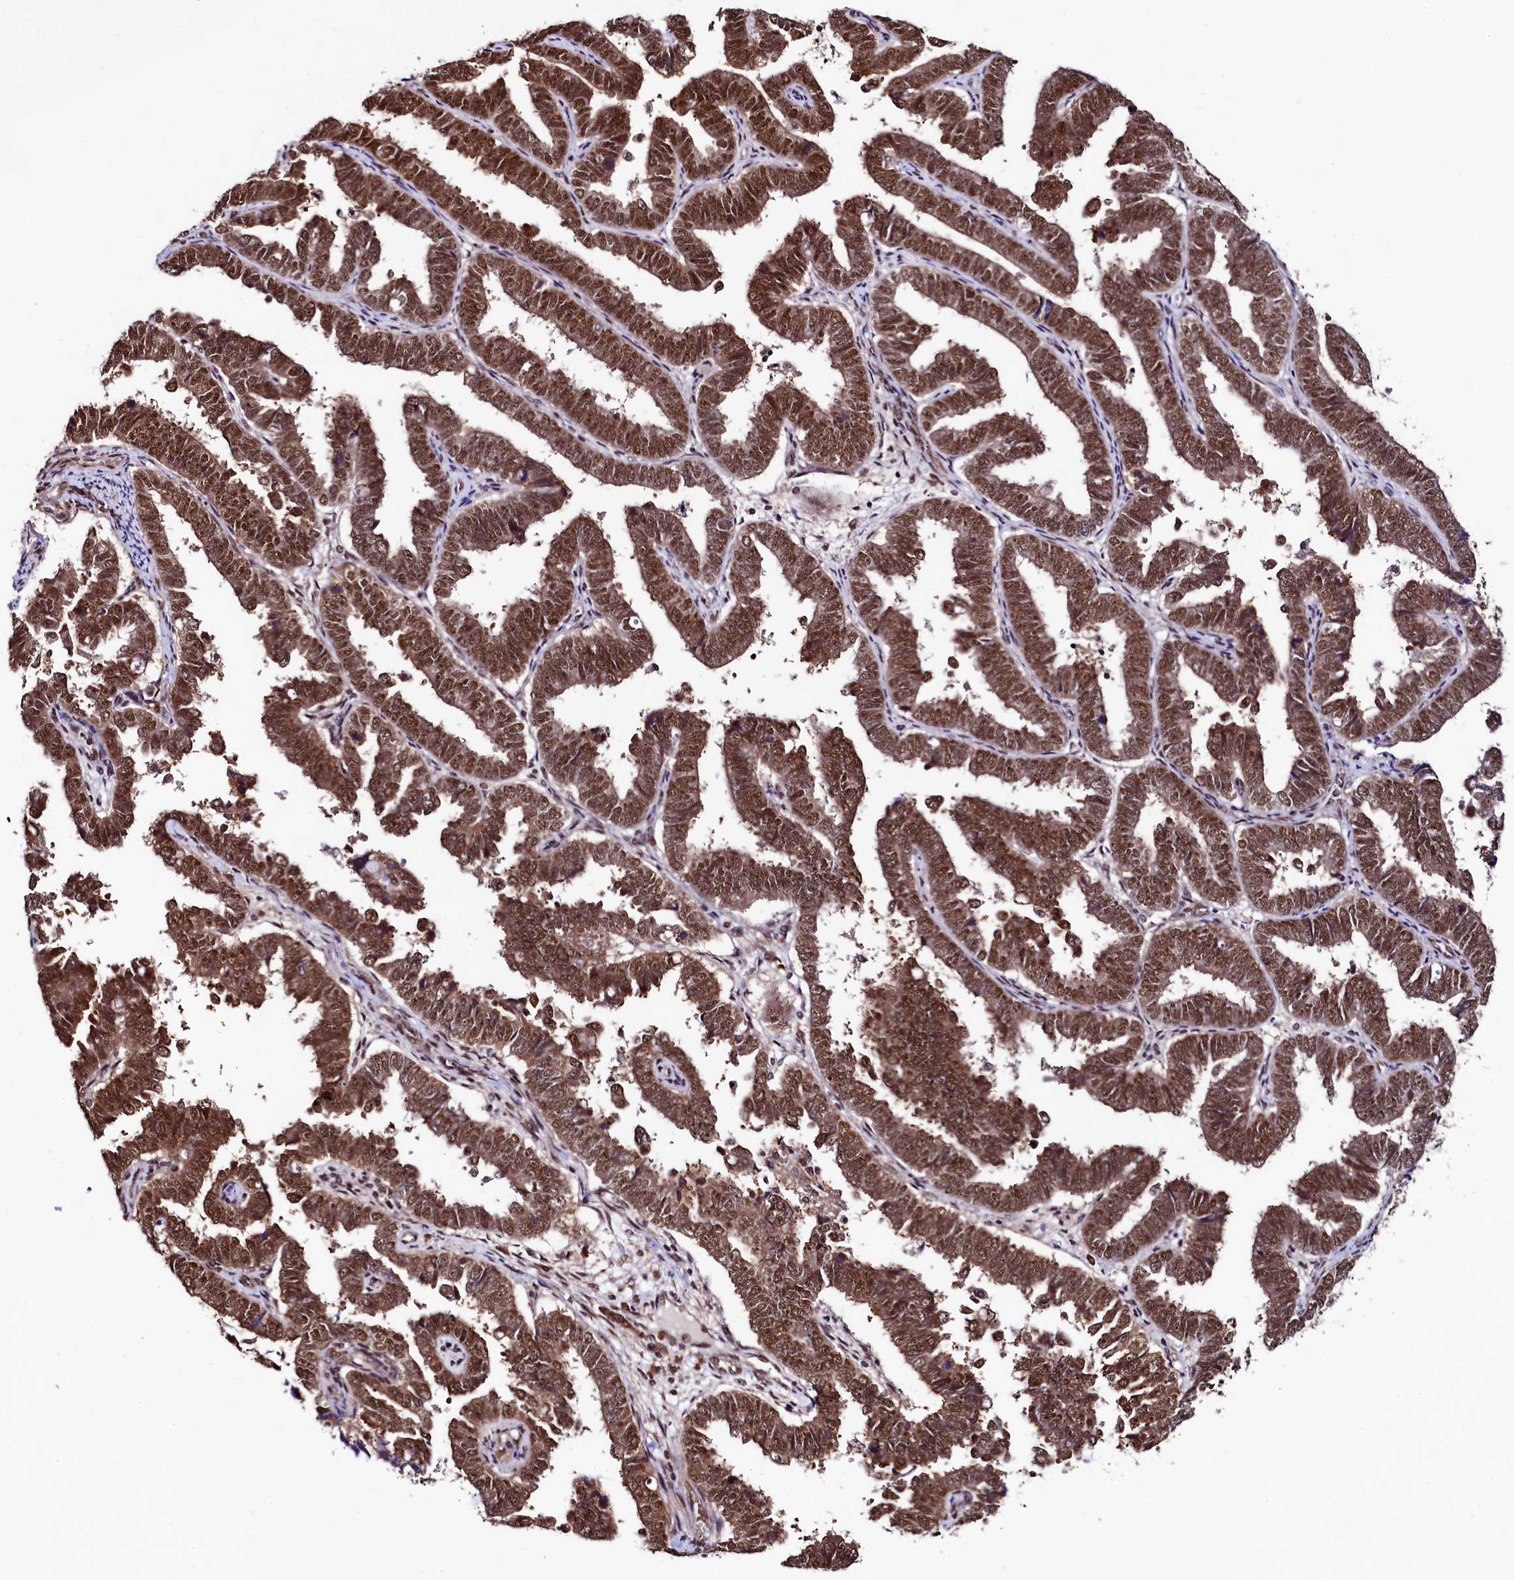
{"staining": {"intensity": "strong", "quantity": ">75%", "location": "cytoplasmic/membranous,nuclear"}, "tissue": "endometrial cancer", "cell_type": "Tumor cells", "image_type": "cancer", "snomed": [{"axis": "morphology", "description": "Adenocarcinoma, NOS"}, {"axis": "topography", "description": "Endometrium"}], "caption": "About >75% of tumor cells in human endometrial cancer display strong cytoplasmic/membranous and nuclear protein expression as visualized by brown immunohistochemical staining.", "gene": "LEO1", "patient": {"sex": "female", "age": 75}}